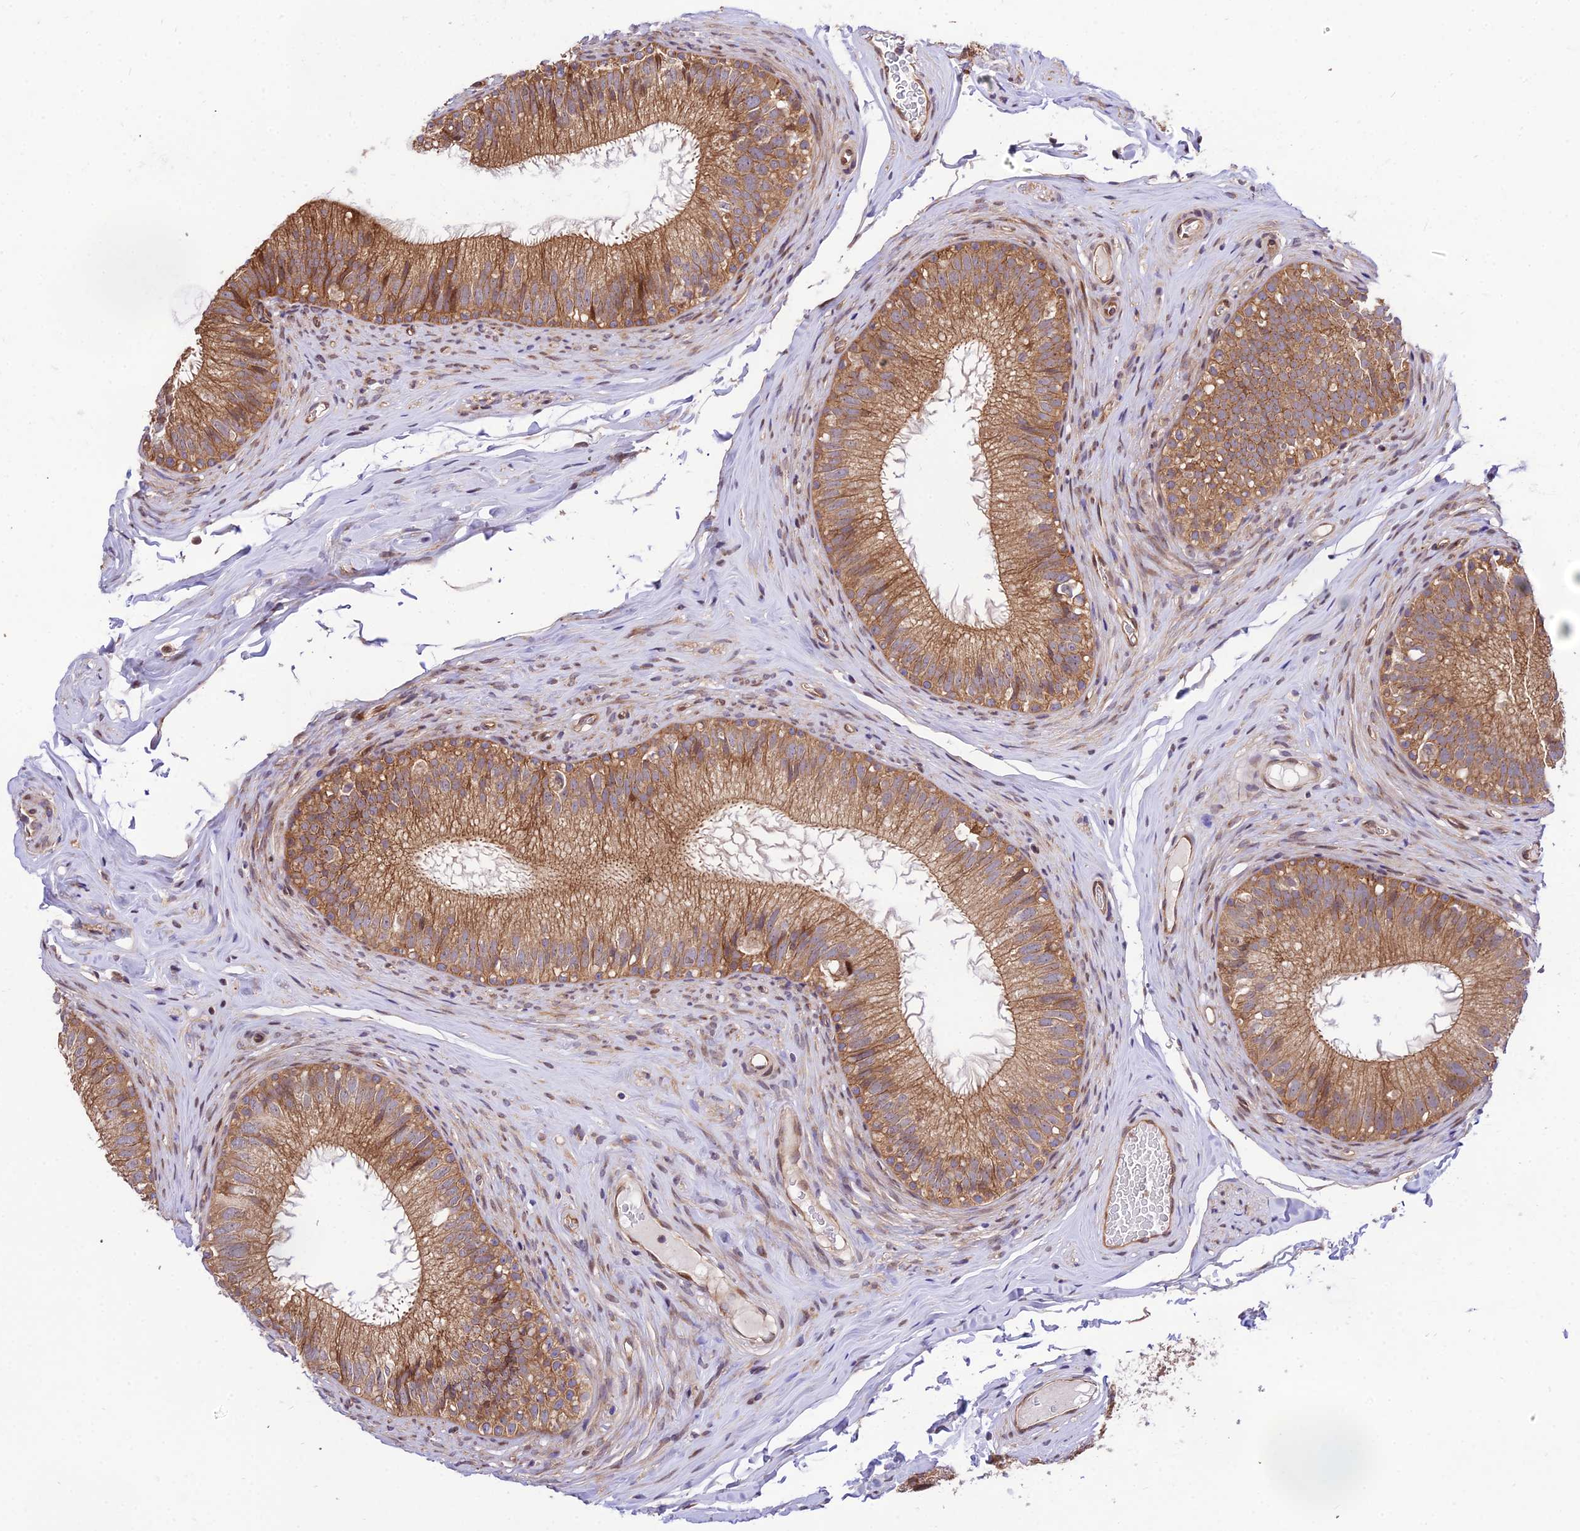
{"staining": {"intensity": "moderate", "quantity": ">75%", "location": "cytoplasmic/membranous"}, "tissue": "epididymis", "cell_type": "Glandular cells", "image_type": "normal", "snomed": [{"axis": "morphology", "description": "Normal tissue, NOS"}, {"axis": "topography", "description": "Epididymis"}], "caption": "A brown stain highlights moderate cytoplasmic/membranous staining of a protein in glandular cells of normal human epididymis.", "gene": "SMG6", "patient": {"sex": "male", "age": 34}}